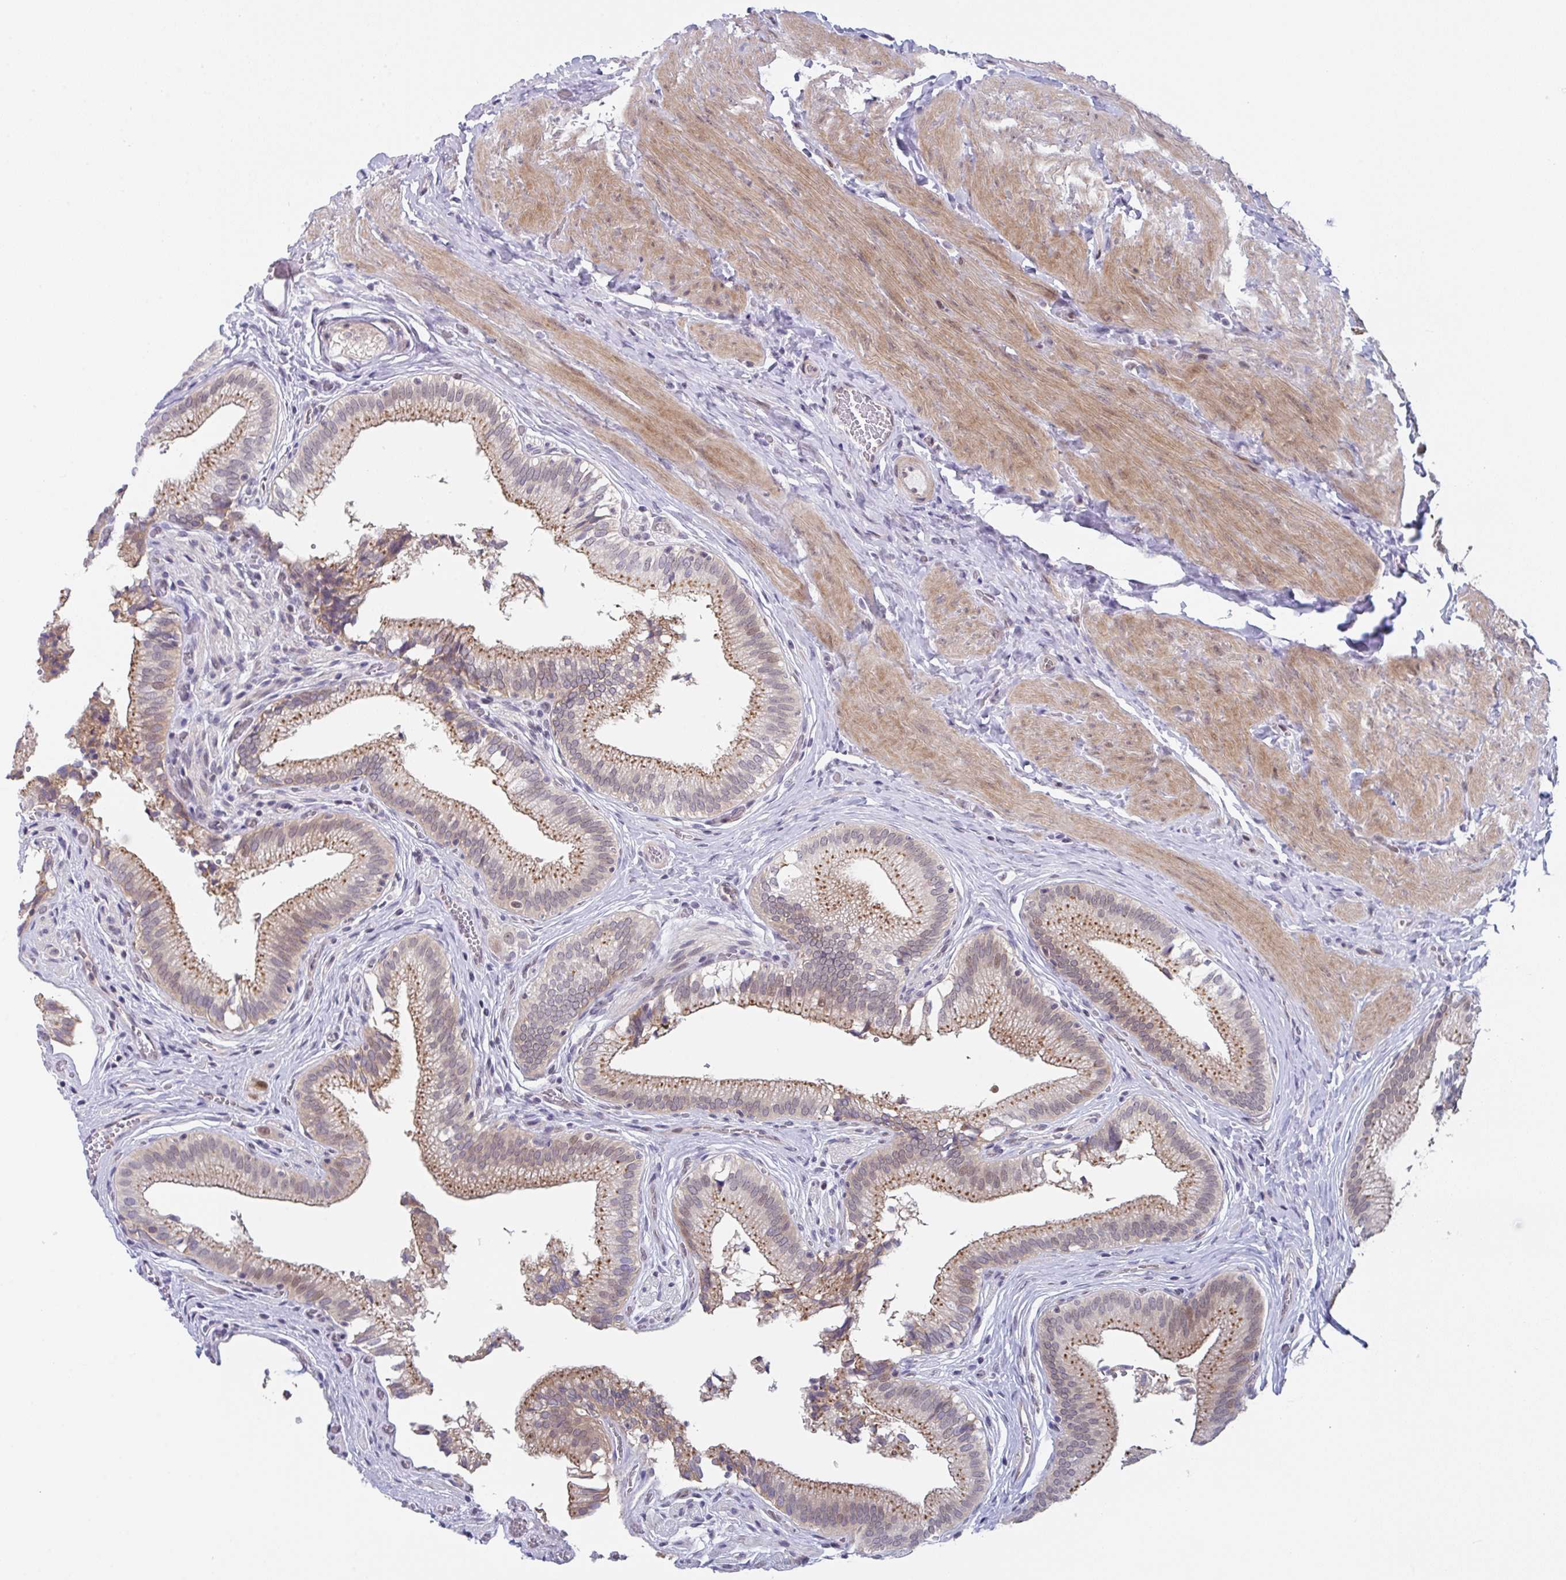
{"staining": {"intensity": "strong", "quantity": ">75%", "location": "cytoplasmic/membranous,nuclear"}, "tissue": "gallbladder", "cell_type": "Glandular cells", "image_type": "normal", "snomed": [{"axis": "morphology", "description": "Normal tissue, NOS"}, {"axis": "topography", "description": "Gallbladder"}, {"axis": "topography", "description": "Peripheral nerve tissue"}], "caption": "DAB immunohistochemical staining of unremarkable human gallbladder exhibits strong cytoplasmic/membranous,nuclear protein expression in about >75% of glandular cells. (DAB = brown stain, brightfield microscopy at high magnification).", "gene": "RBM18", "patient": {"sex": "male", "age": 17}}